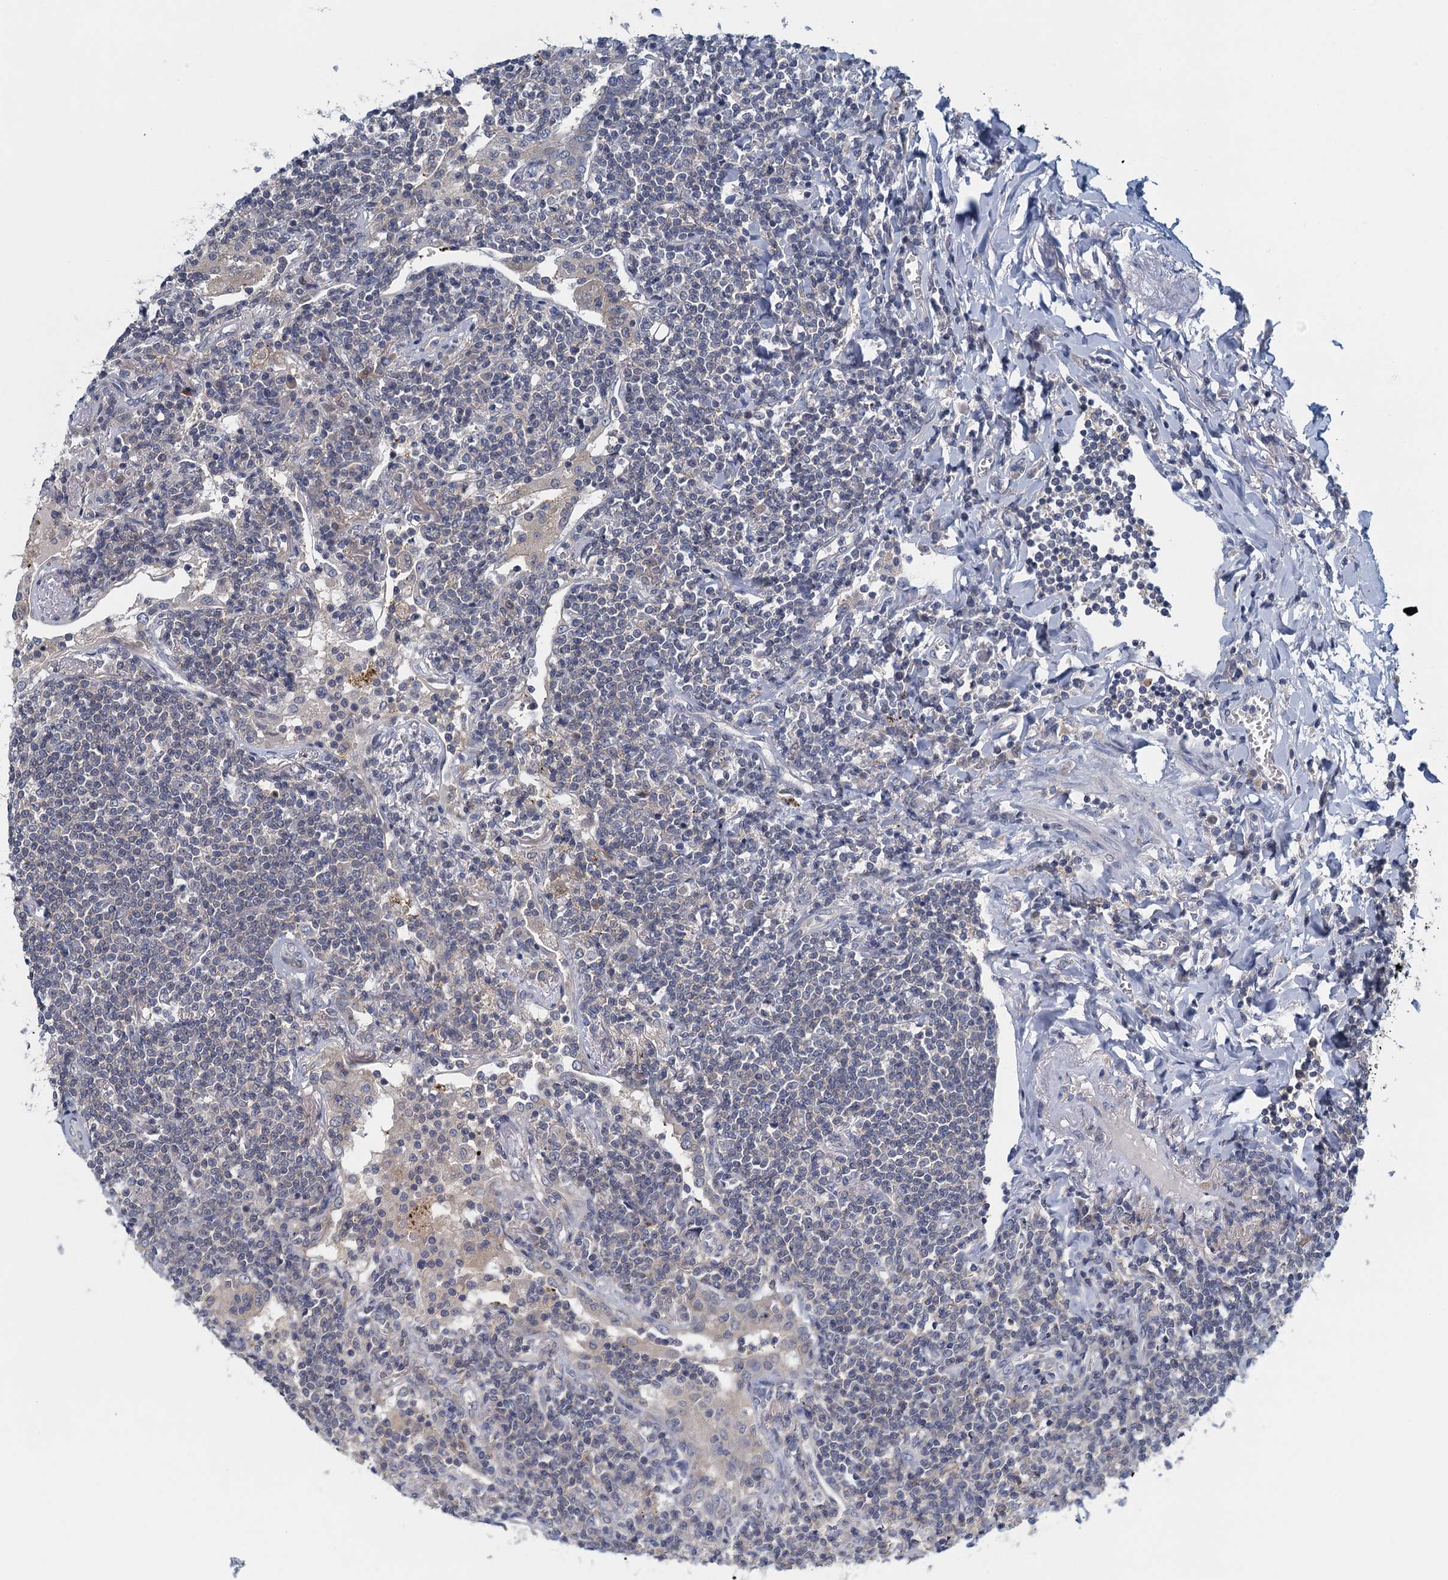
{"staining": {"intensity": "negative", "quantity": "none", "location": "none"}, "tissue": "lymphoma", "cell_type": "Tumor cells", "image_type": "cancer", "snomed": [{"axis": "morphology", "description": "Malignant lymphoma, non-Hodgkin's type, Low grade"}, {"axis": "topography", "description": "Lung"}], "caption": "Tumor cells show no significant staining in lymphoma.", "gene": "NCKAP1L", "patient": {"sex": "female", "age": 71}}